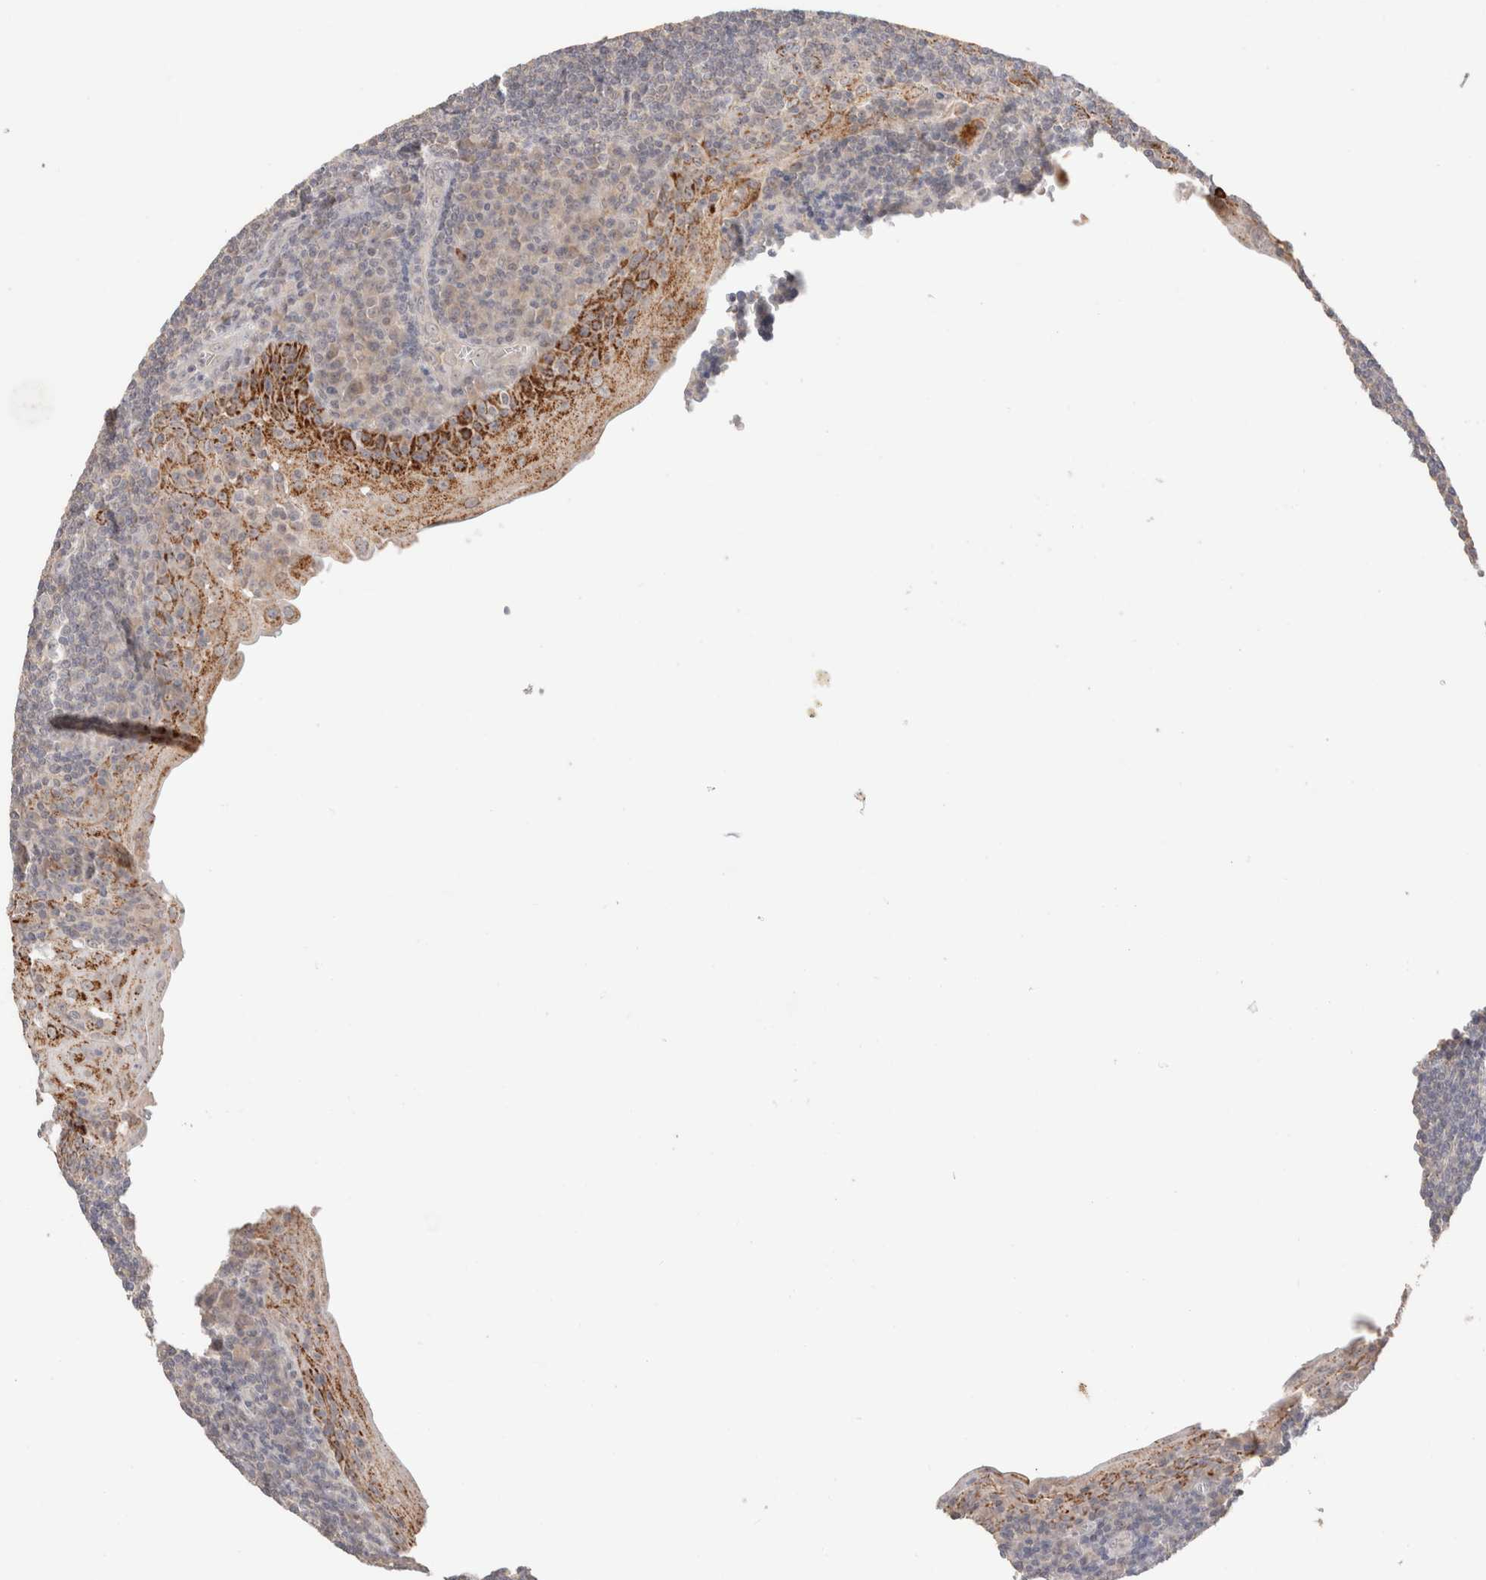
{"staining": {"intensity": "negative", "quantity": "none", "location": "none"}, "tissue": "tonsil", "cell_type": "Germinal center cells", "image_type": "normal", "snomed": [{"axis": "morphology", "description": "Normal tissue, NOS"}, {"axis": "topography", "description": "Tonsil"}], "caption": "Photomicrograph shows no protein expression in germinal center cells of benign tonsil.", "gene": "TRIM41", "patient": {"sex": "male", "age": 37}}